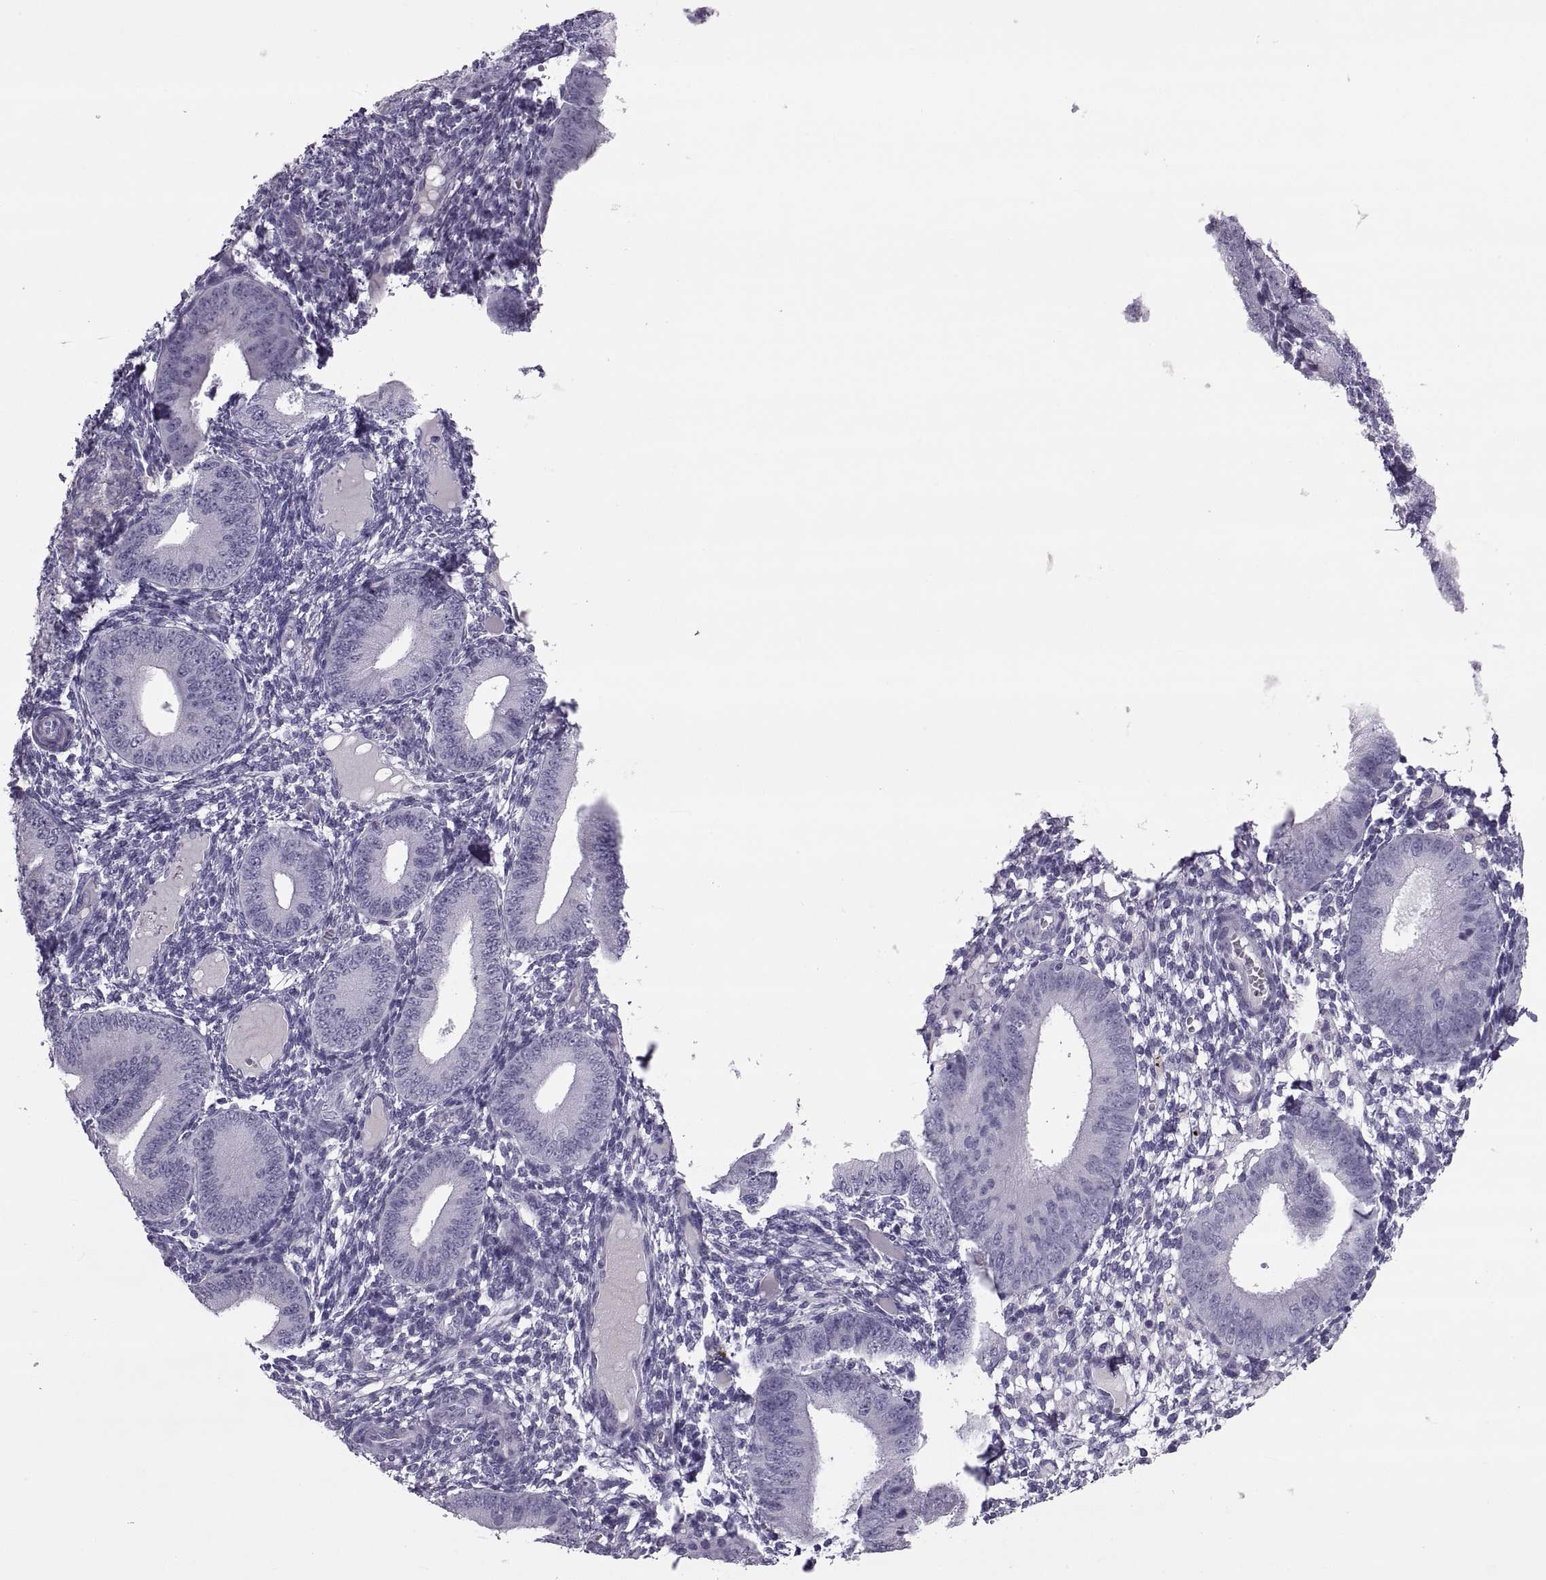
{"staining": {"intensity": "negative", "quantity": "none", "location": "none"}, "tissue": "endometrium", "cell_type": "Cells in endometrial stroma", "image_type": "normal", "snomed": [{"axis": "morphology", "description": "Normal tissue, NOS"}, {"axis": "topography", "description": "Endometrium"}], "caption": "This is an immunohistochemistry (IHC) micrograph of normal endometrium. There is no staining in cells in endometrial stroma.", "gene": "IGSF1", "patient": {"sex": "female", "age": 39}}